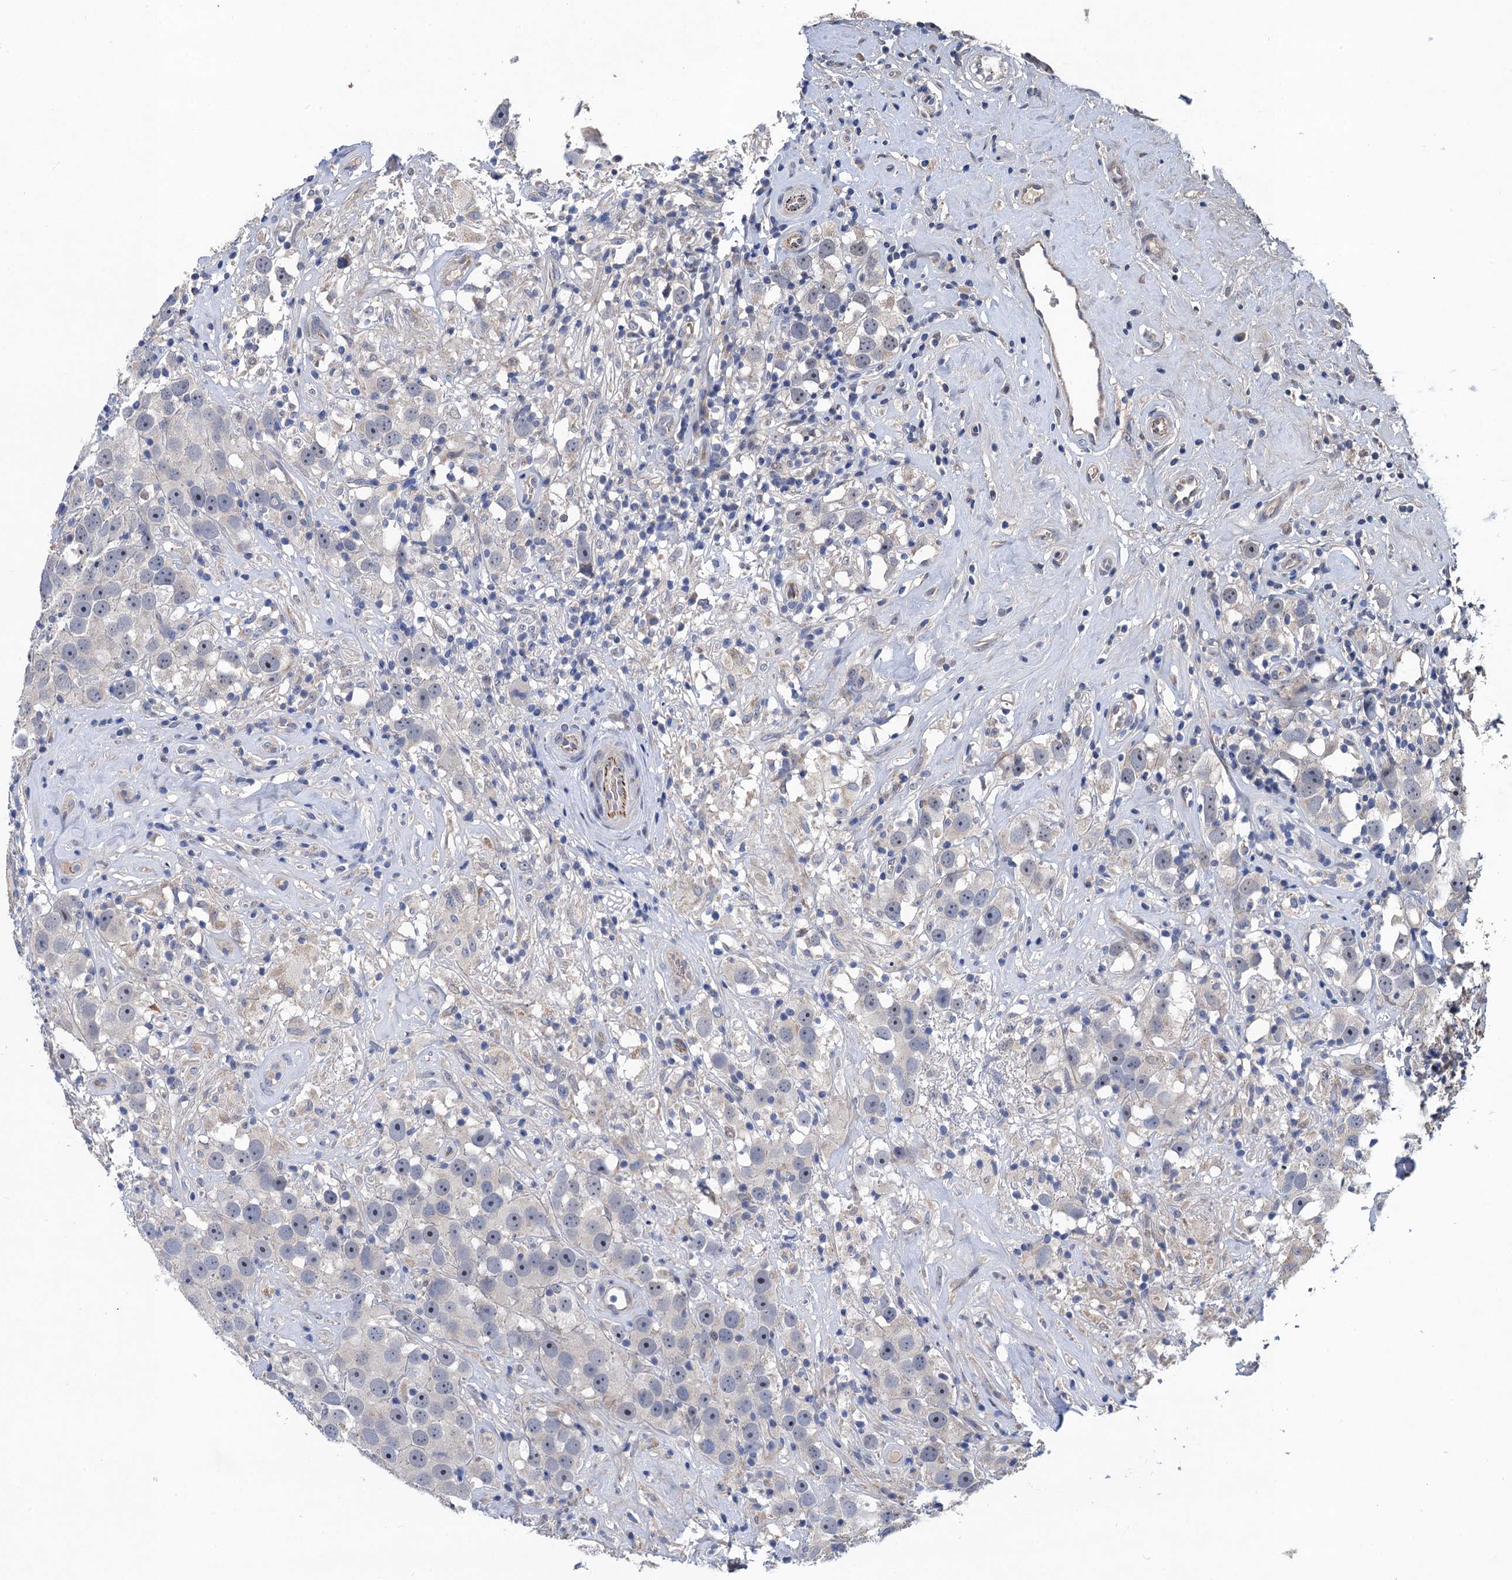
{"staining": {"intensity": "negative", "quantity": "none", "location": "none"}, "tissue": "testis cancer", "cell_type": "Tumor cells", "image_type": "cancer", "snomed": [{"axis": "morphology", "description": "Seminoma, NOS"}, {"axis": "topography", "description": "Testis"}], "caption": "The histopathology image reveals no staining of tumor cells in testis seminoma. (DAB (3,3'-diaminobenzidine) IHC, high magnification).", "gene": "TRAF7", "patient": {"sex": "male", "age": 49}}